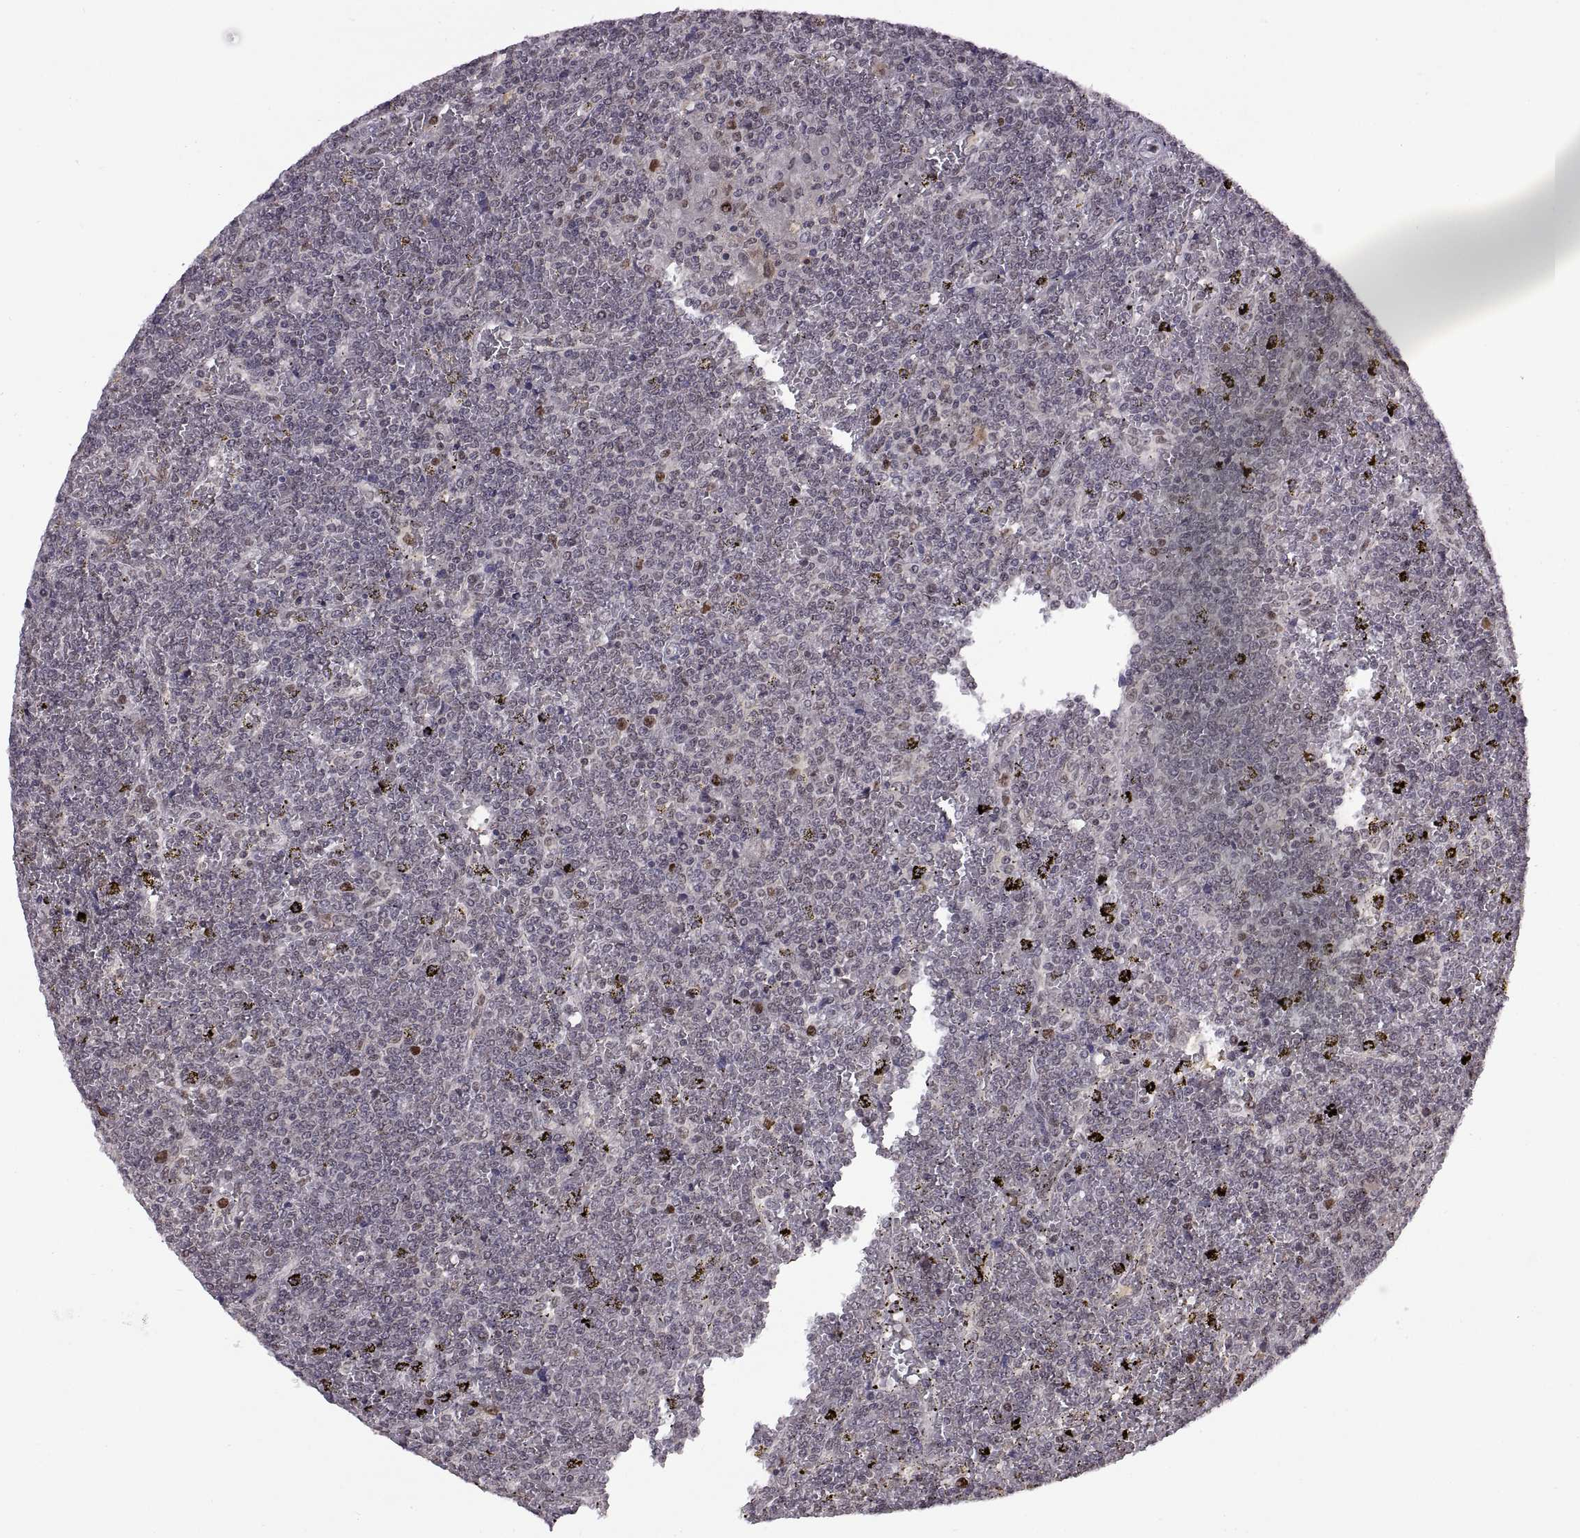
{"staining": {"intensity": "negative", "quantity": "none", "location": "none"}, "tissue": "lymphoma", "cell_type": "Tumor cells", "image_type": "cancer", "snomed": [{"axis": "morphology", "description": "Malignant lymphoma, non-Hodgkin's type, Low grade"}, {"axis": "topography", "description": "Spleen"}], "caption": "Immunohistochemistry (IHC) photomicrograph of low-grade malignant lymphoma, non-Hodgkin's type stained for a protein (brown), which exhibits no positivity in tumor cells.", "gene": "CHFR", "patient": {"sex": "female", "age": 19}}